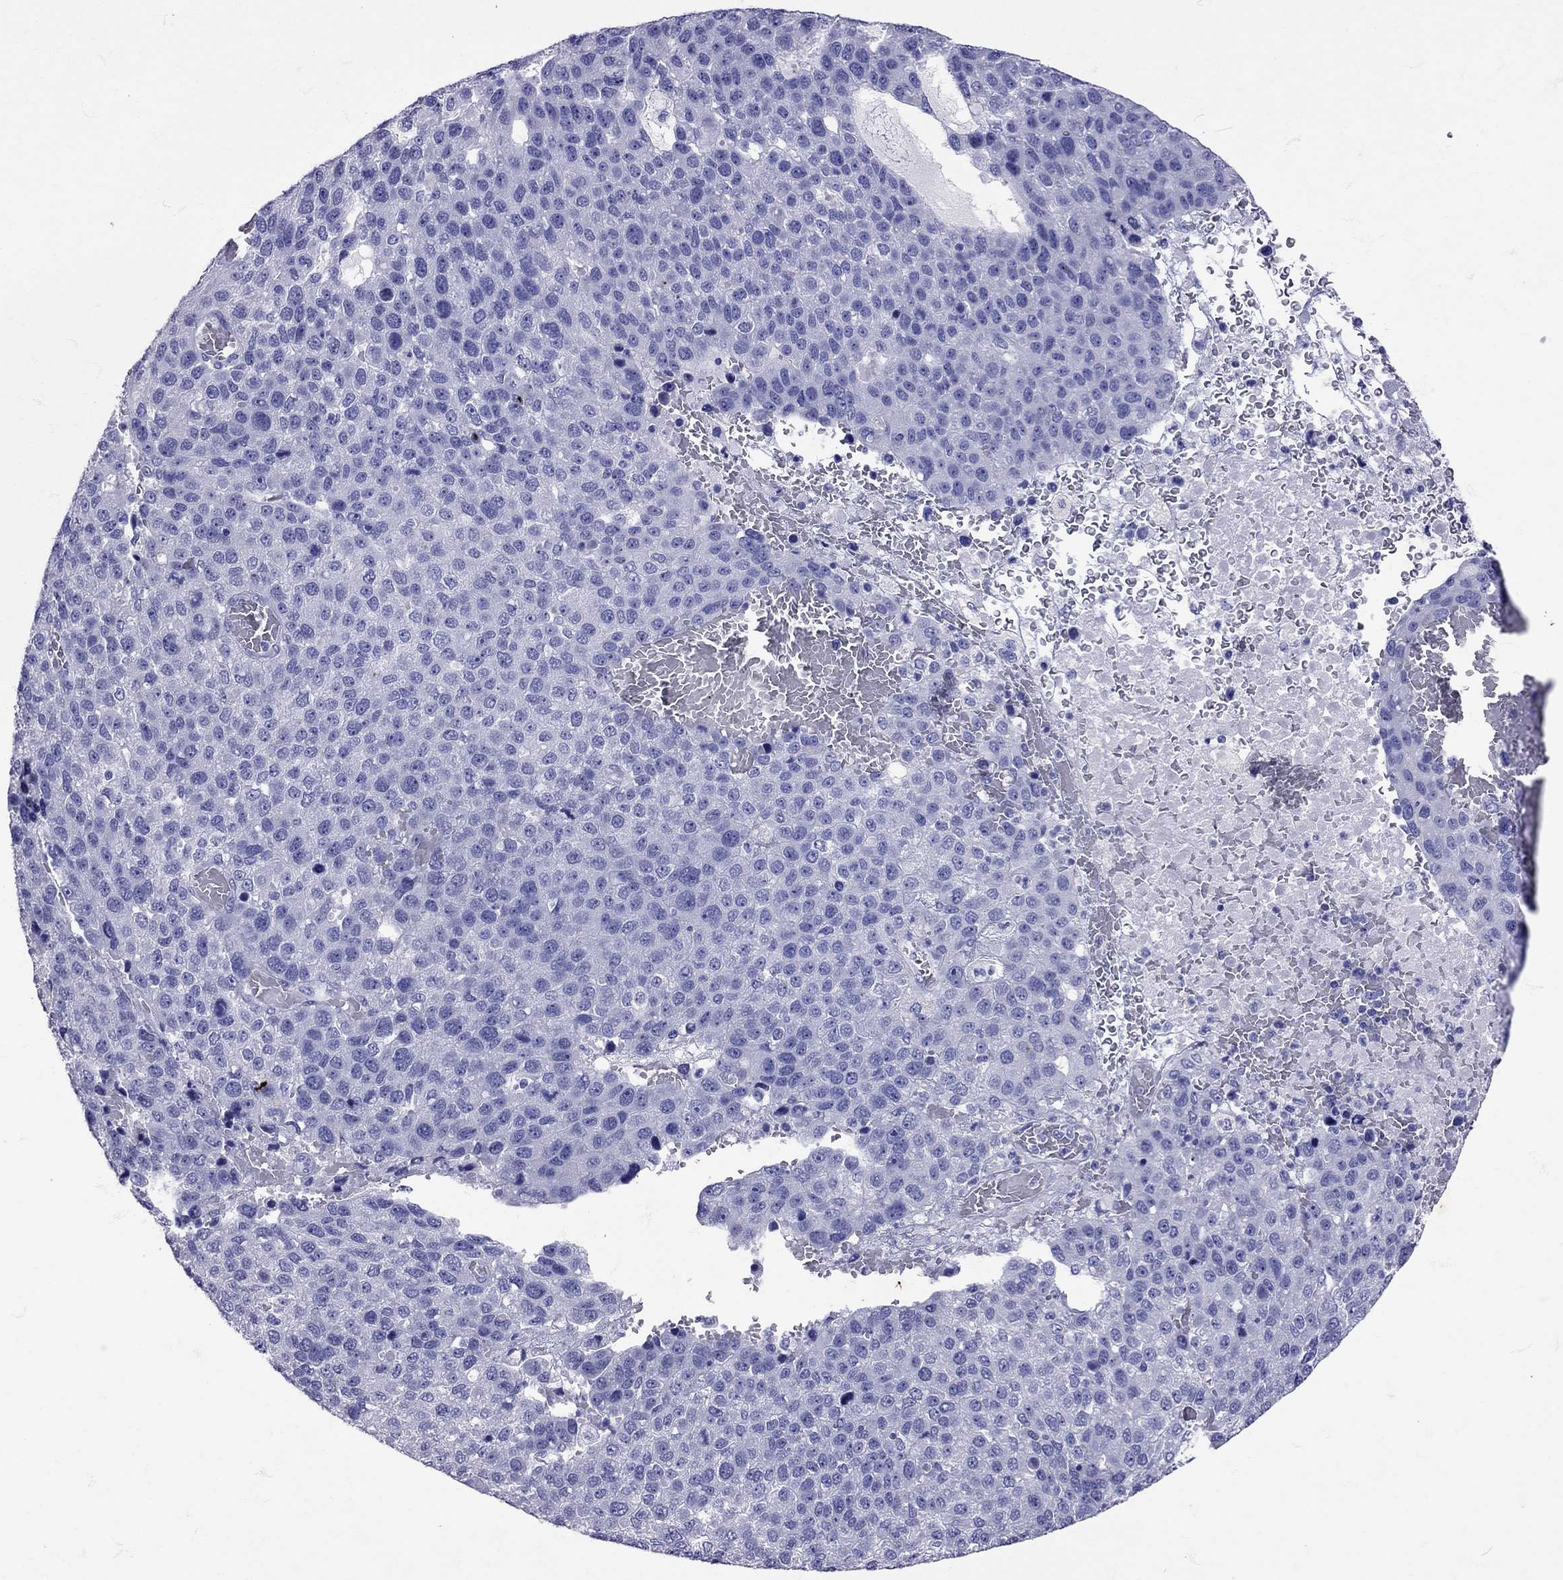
{"staining": {"intensity": "negative", "quantity": "none", "location": "none"}, "tissue": "pancreatic cancer", "cell_type": "Tumor cells", "image_type": "cancer", "snomed": [{"axis": "morphology", "description": "Adenocarcinoma, NOS"}, {"axis": "topography", "description": "Pancreas"}], "caption": "Human pancreatic cancer (adenocarcinoma) stained for a protein using immunohistochemistry shows no positivity in tumor cells.", "gene": "AVP", "patient": {"sex": "female", "age": 61}}